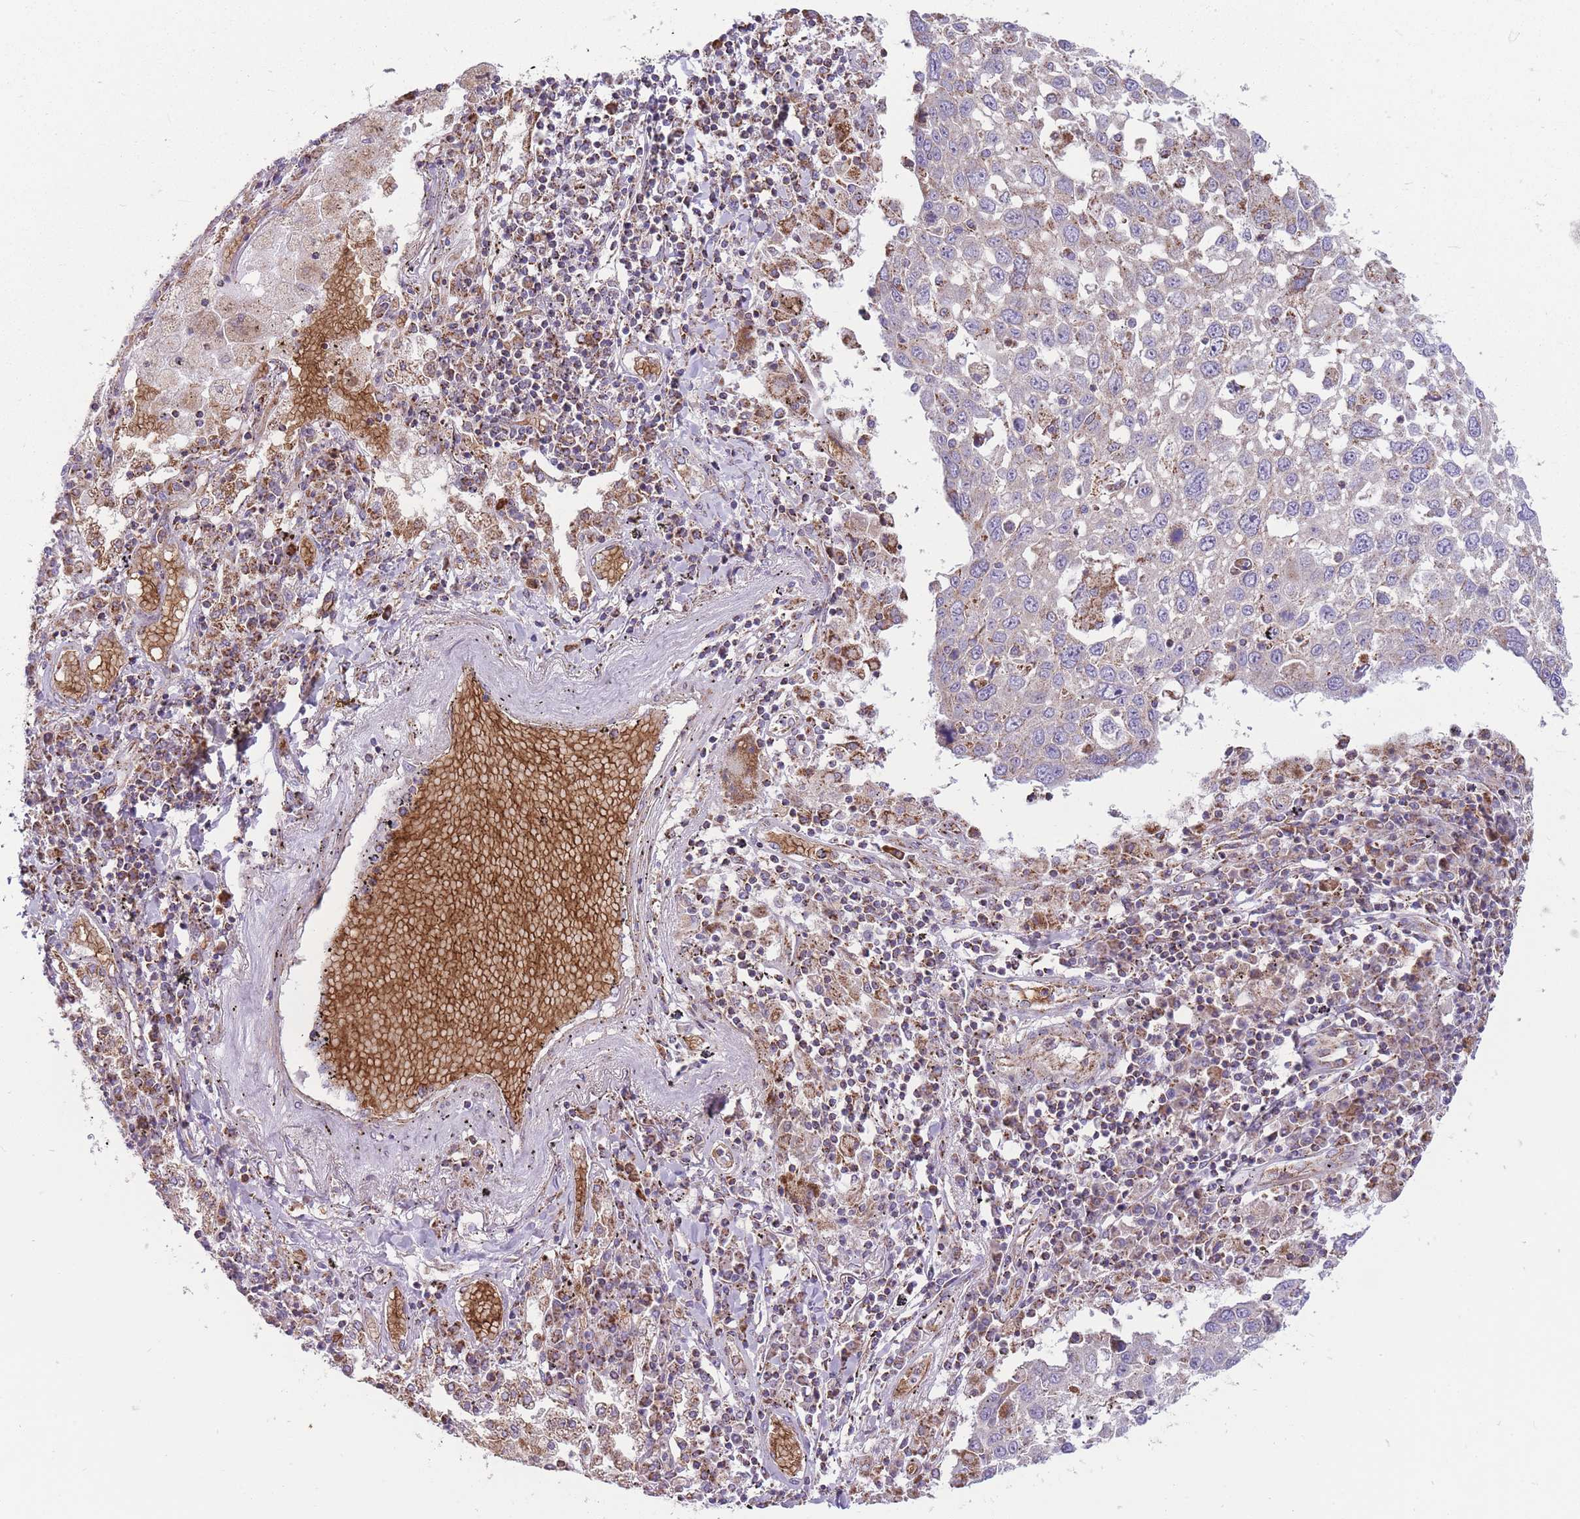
{"staining": {"intensity": "weak", "quantity": "<25%", "location": "cytoplasmic/membranous"}, "tissue": "lung cancer", "cell_type": "Tumor cells", "image_type": "cancer", "snomed": [{"axis": "morphology", "description": "Squamous cell carcinoma, NOS"}, {"axis": "topography", "description": "Lung"}], "caption": "Tumor cells show no significant expression in lung squamous cell carcinoma. The staining is performed using DAB brown chromogen with nuclei counter-stained in using hematoxylin.", "gene": "ANKRD10", "patient": {"sex": "male", "age": 65}}